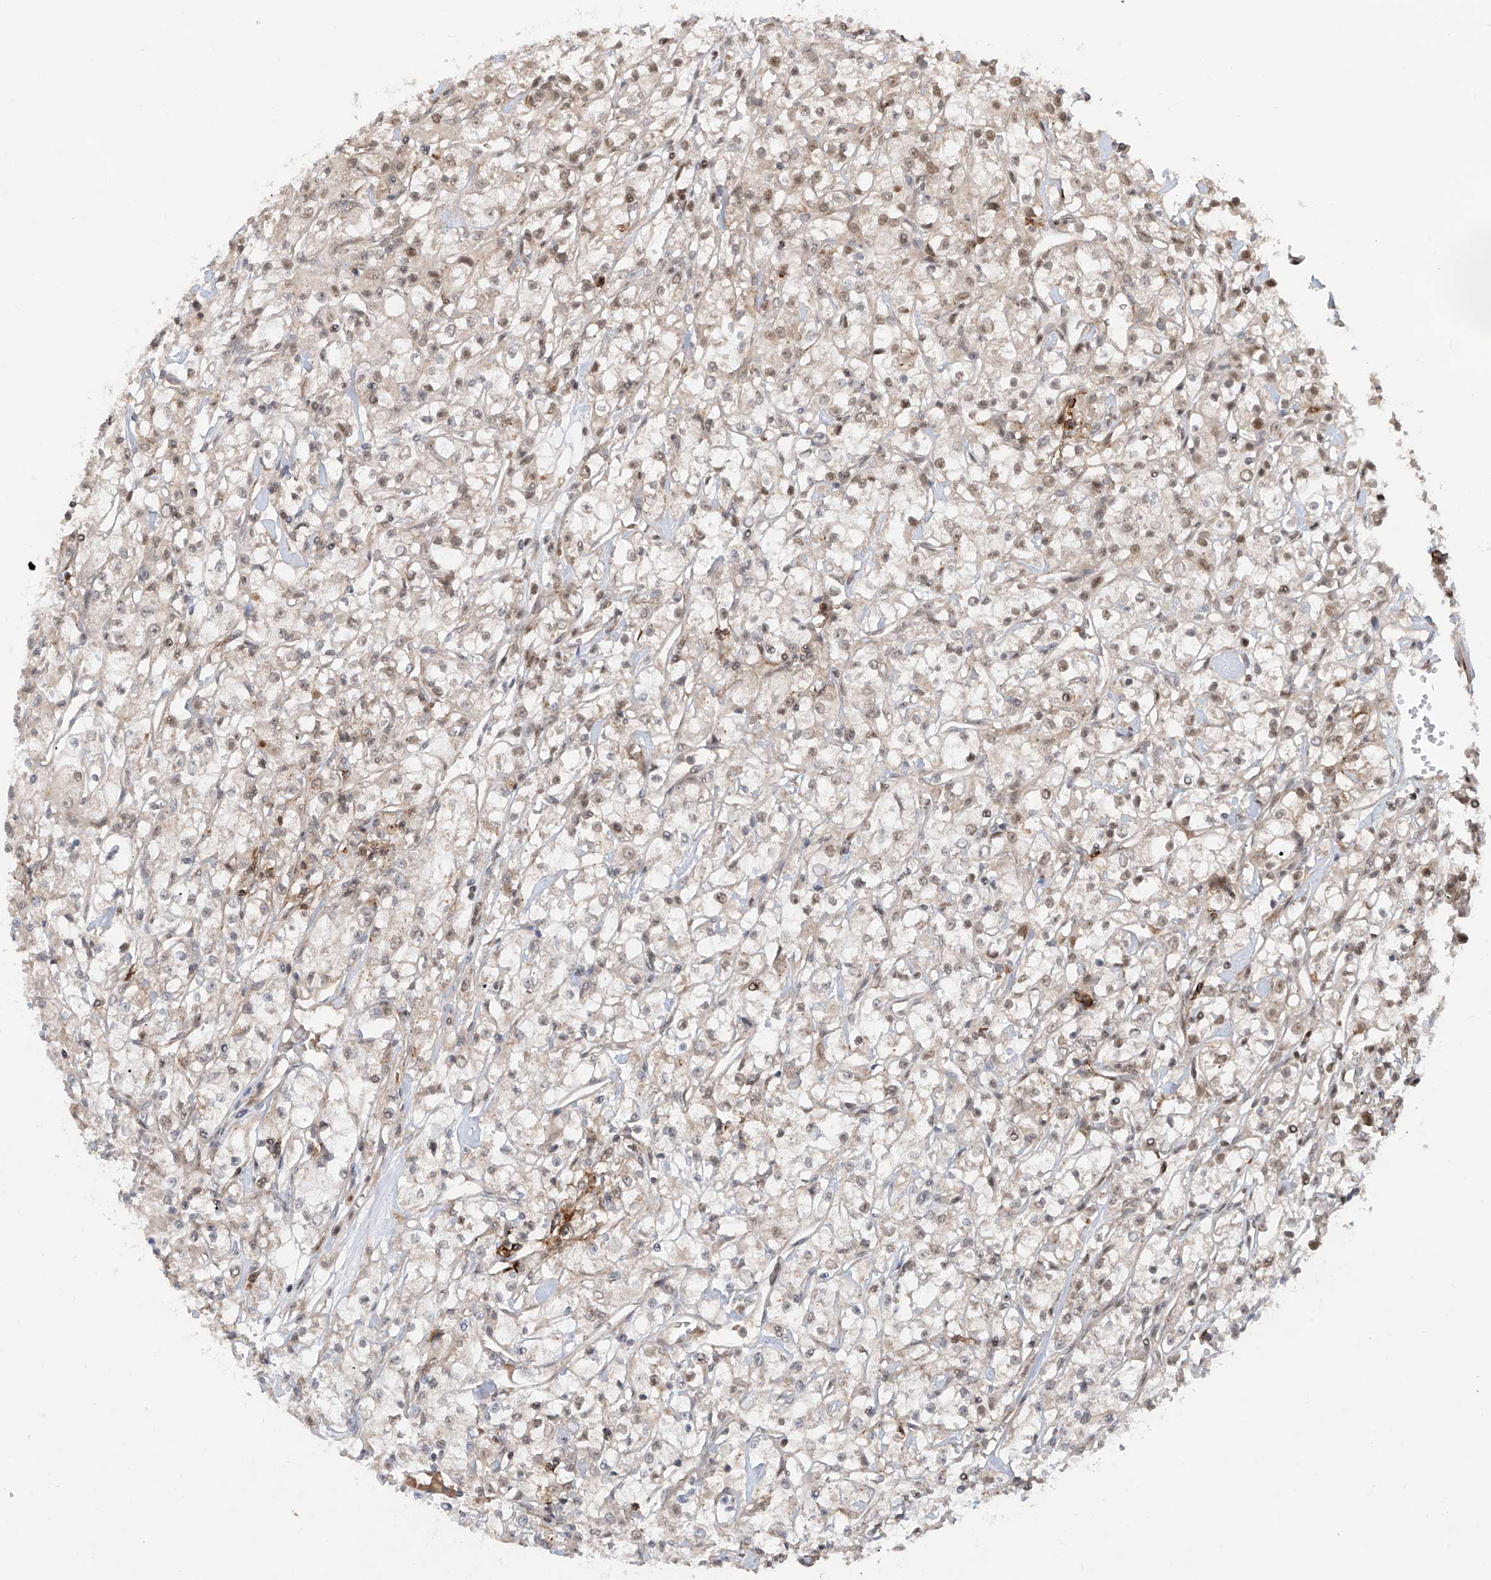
{"staining": {"intensity": "weak", "quantity": ">75%", "location": "nuclear"}, "tissue": "renal cancer", "cell_type": "Tumor cells", "image_type": "cancer", "snomed": [{"axis": "morphology", "description": "Adenocarcinoma, NOS"}, {"axis": "topography", "description": "Kidney"}], "caption": "Immunohistochemical staining of renal cancer shows low levels of weak nuclear staining in approximately >75% of tumor cells.", "gene": "LAGE3", "patient": {"sex": "female", "age": 59}}